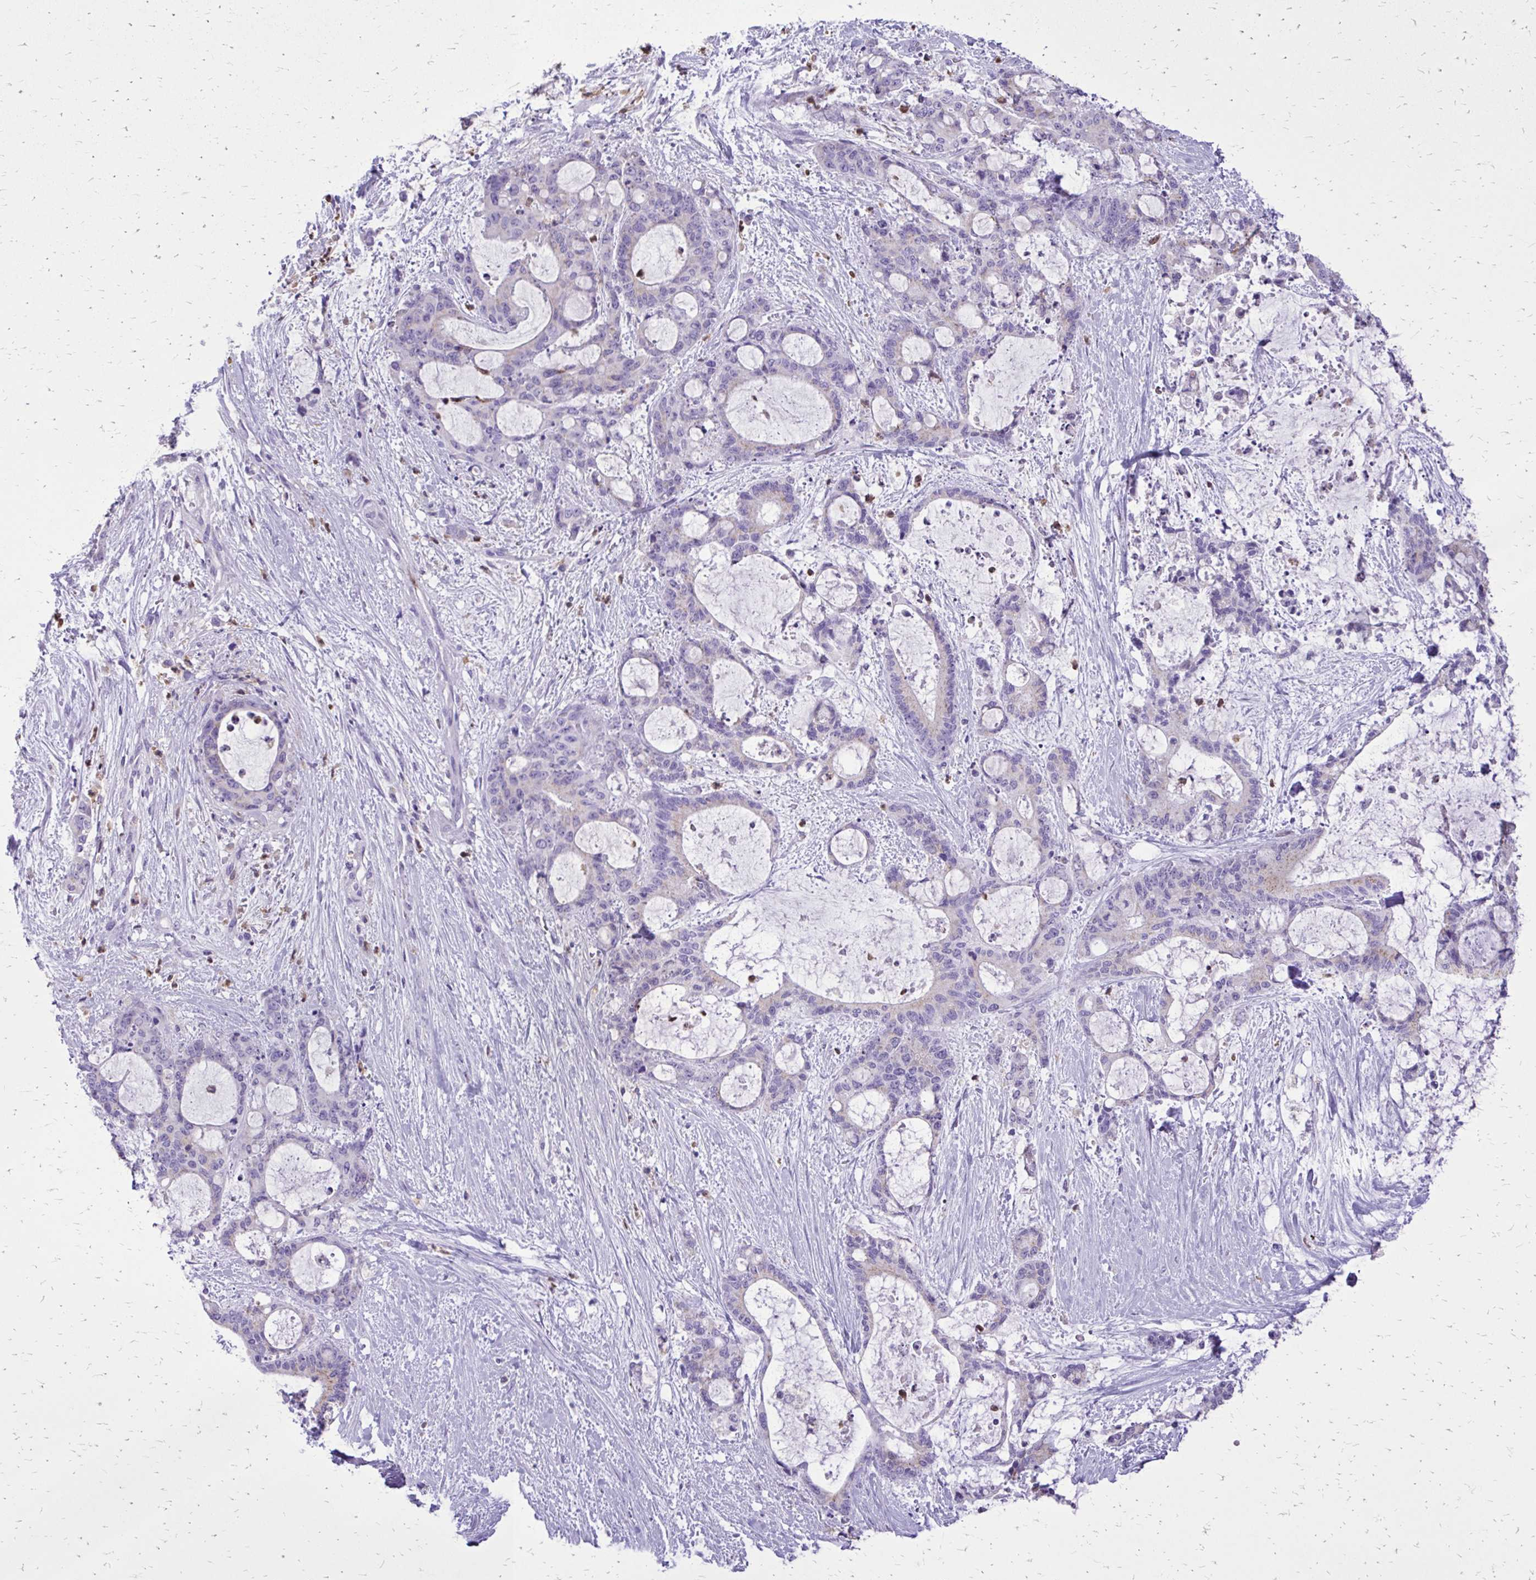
{"staining": {"intensity": "negative", "quantity": "none", "location": "none"}, "tissue": "liver cancer", "cell_type": "Tumor cells", "image_type": "cancer", "snomed": [{"axis": "morphology", "description": "Normal tissue, NOS"}, {"axis": "morphology", "description": "Cholangiocarcinoma"}, {"axis": "topography", "description": "Liver"}, {"axis": "topography", "description": "Peripheral nerve tissue"}], "caption": "There is no significant expression in tumor cells of cholangiocarcinoma (liver).", "gene": "CAT", "patient": {"sex": "female", "age": 73}}